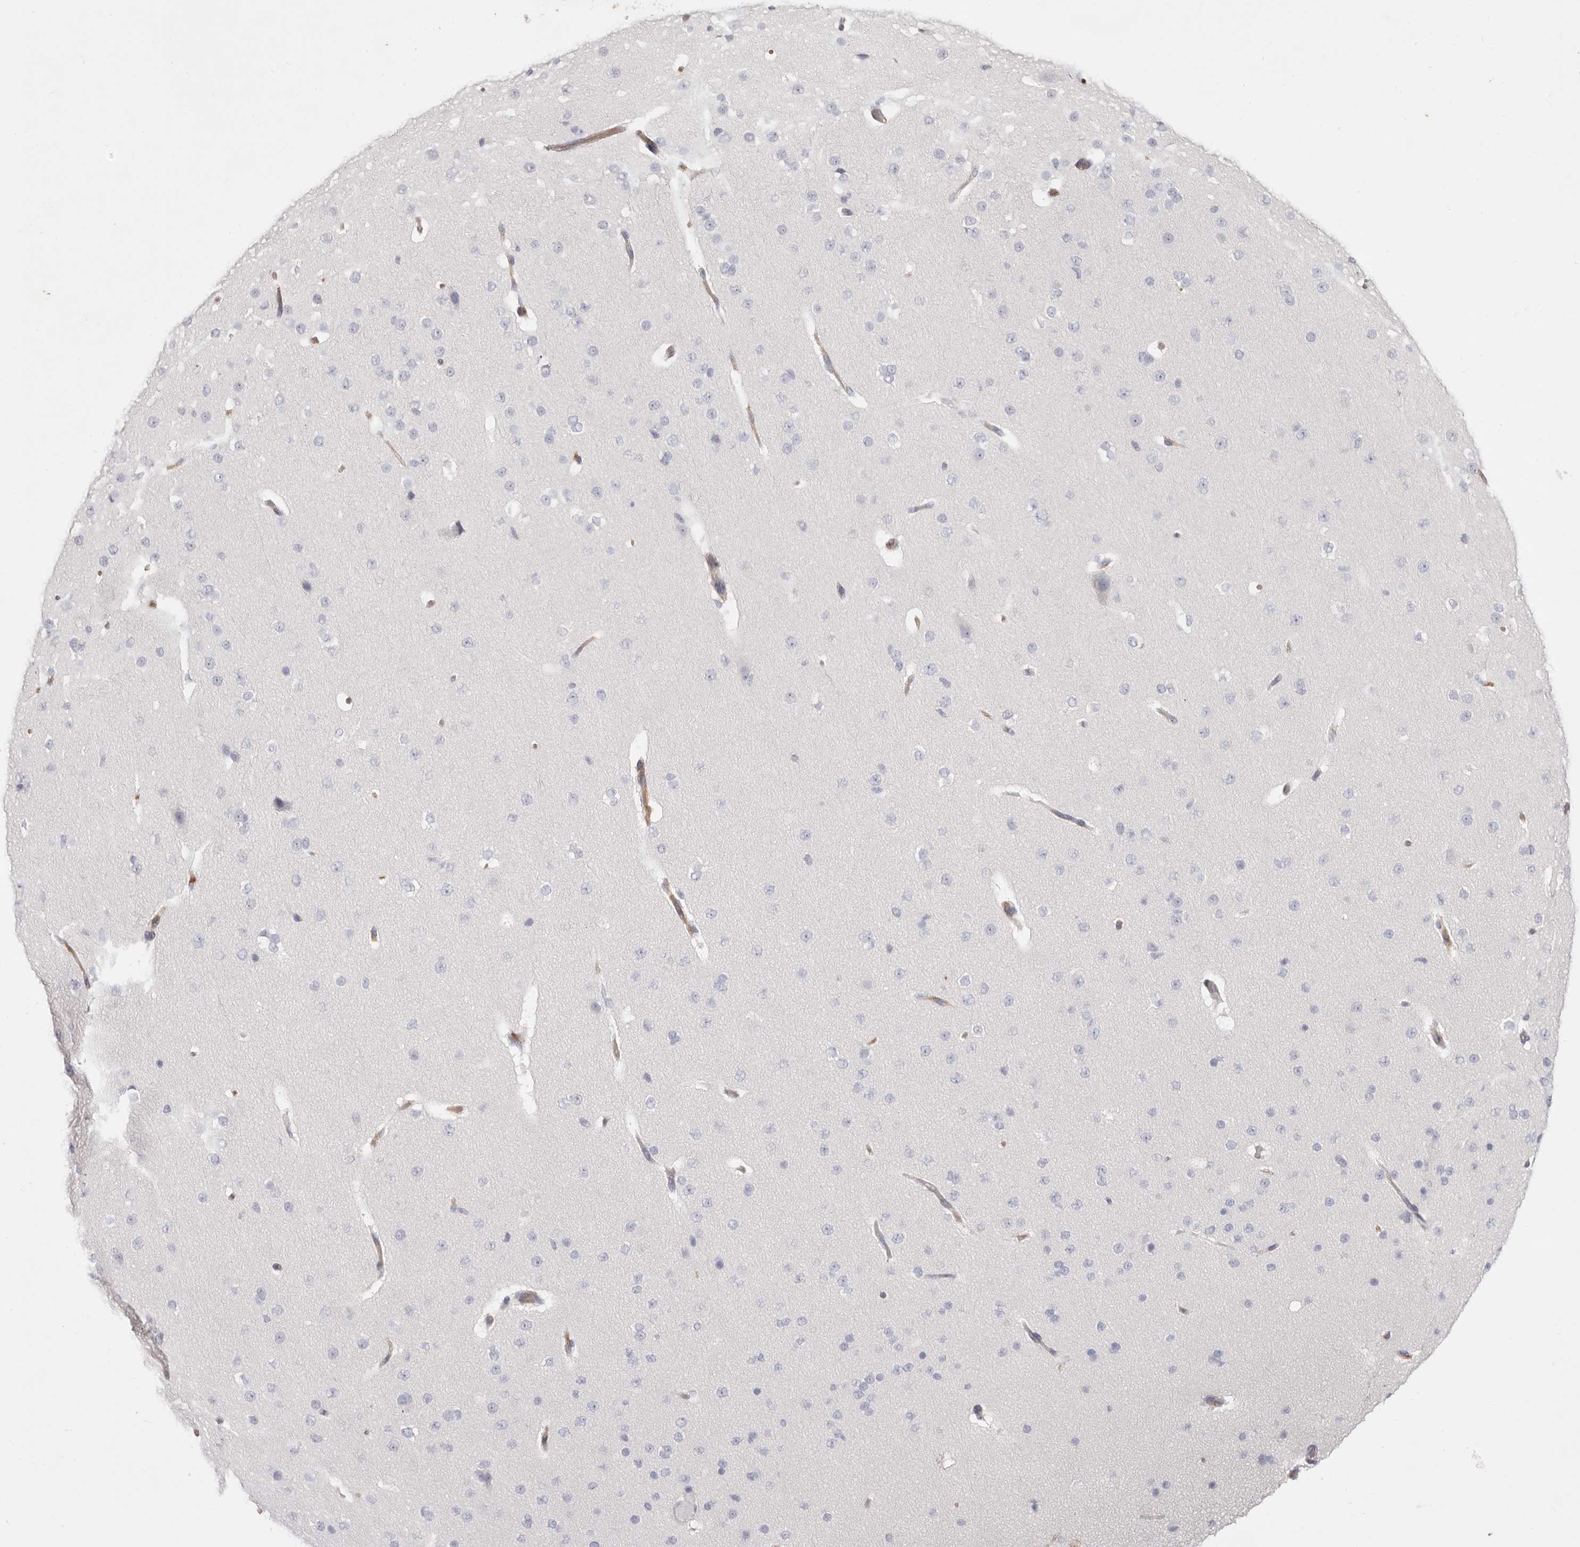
{"staining": {"intensity": "moderate", "quantity": ">75%", "location": "cytoplasmic/membranous"}, "tissue": "cerebral cortex", "cell_type": "Endothelial cells", "image_type": "normal", "snomed": [{"axis": "morphology", "description": "Normal tissue, NOS"}, {"axis": "morphology", "description": "Developmental malformation"}, {"axis": "topography", "description": "Cerebral cortex"}], "caption": "Immunohistochemistry (IHC) image of unremarkable human cerebral cortex stained for a protein (brown), which displays medium levels of moderate cytoplasmic/membranous positivity in approximately >75% of endothelial cells.", "gene": "LRRC66", "patient": {"sex": "female", "age": 30}}